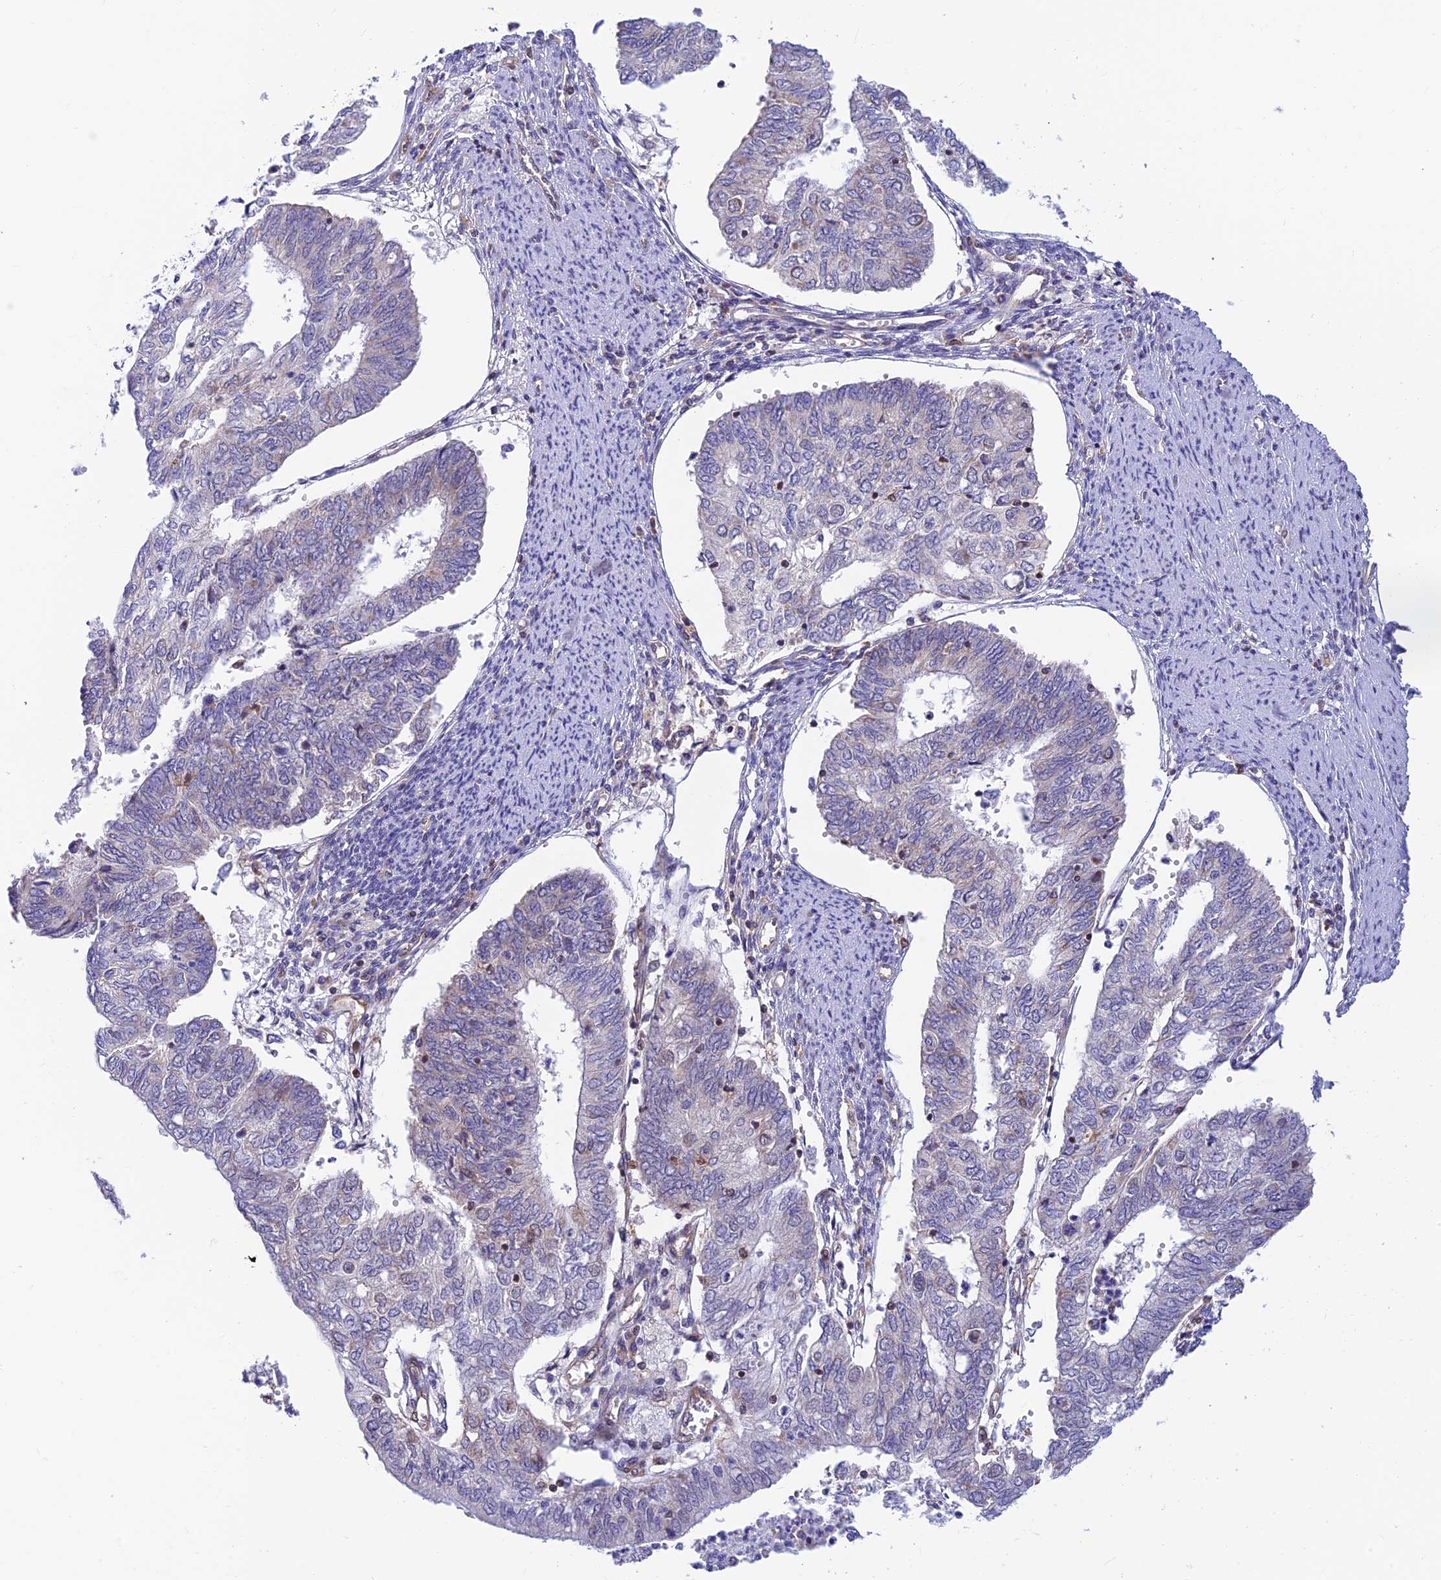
{"staining": {"intensity": "negative", "quantity": "none", "location": "none"}, "tissue": "endometrial cancer", "cell_type": "Tumor cells", "image_type": "cancer", "snomed": [{"axis": "morphology", "description": "Adenocarcinoma, NOS"}, {"axis": "topography", "description": "Endometrium"}], "caption": "High magnification brightfield microscopy of endometrial cancer (adenocarcinoma) stained with DAB (3,3'-diaminobenzidine) (brown) and counterstained with hematoxylin (blue): tumor cells show no significant positivity.", "gene": "LYSMD2", "patient": {"sex": "female", "age": 68}}